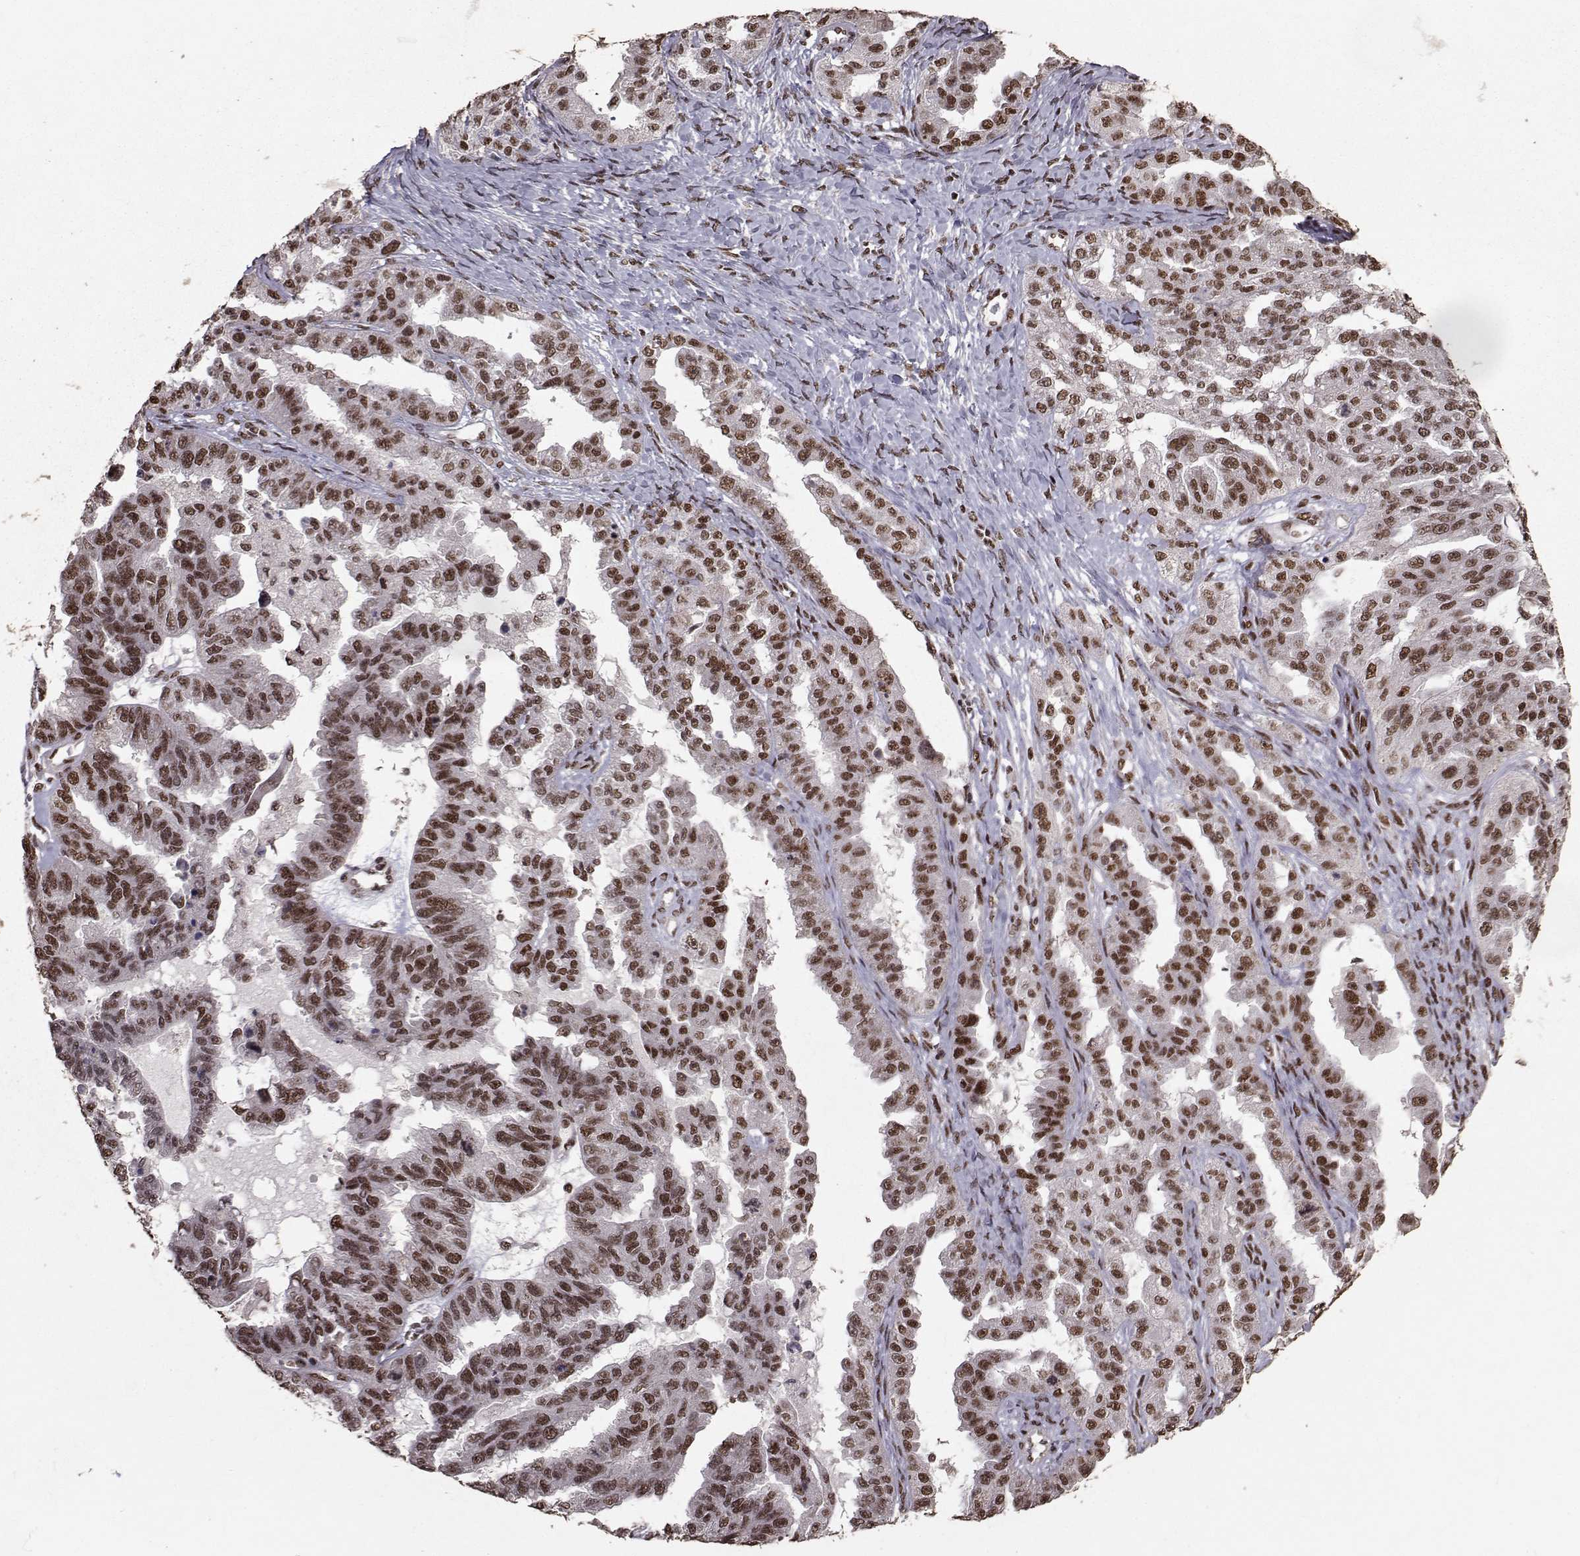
{"staining": {"intensity": "strong", "quantity": ">75%", "location": "nuclear"}, "tissue": "ovarian cancer", "cell_type": "Tumor cells", "image_type": "cancer", "snomed": [{"axis": "morphology", "description": "Cystadenocarcinoma, serous, NOS"}, {"axis": "topography", "description": "Ovary"}], "caption": "This is an image of immunohistochemistry staining of ovarian cancer, which shows strong staining in the nuclear of tumor cells.", "gene": "SF1", "patient": {"sex": "female", "age": 58}}